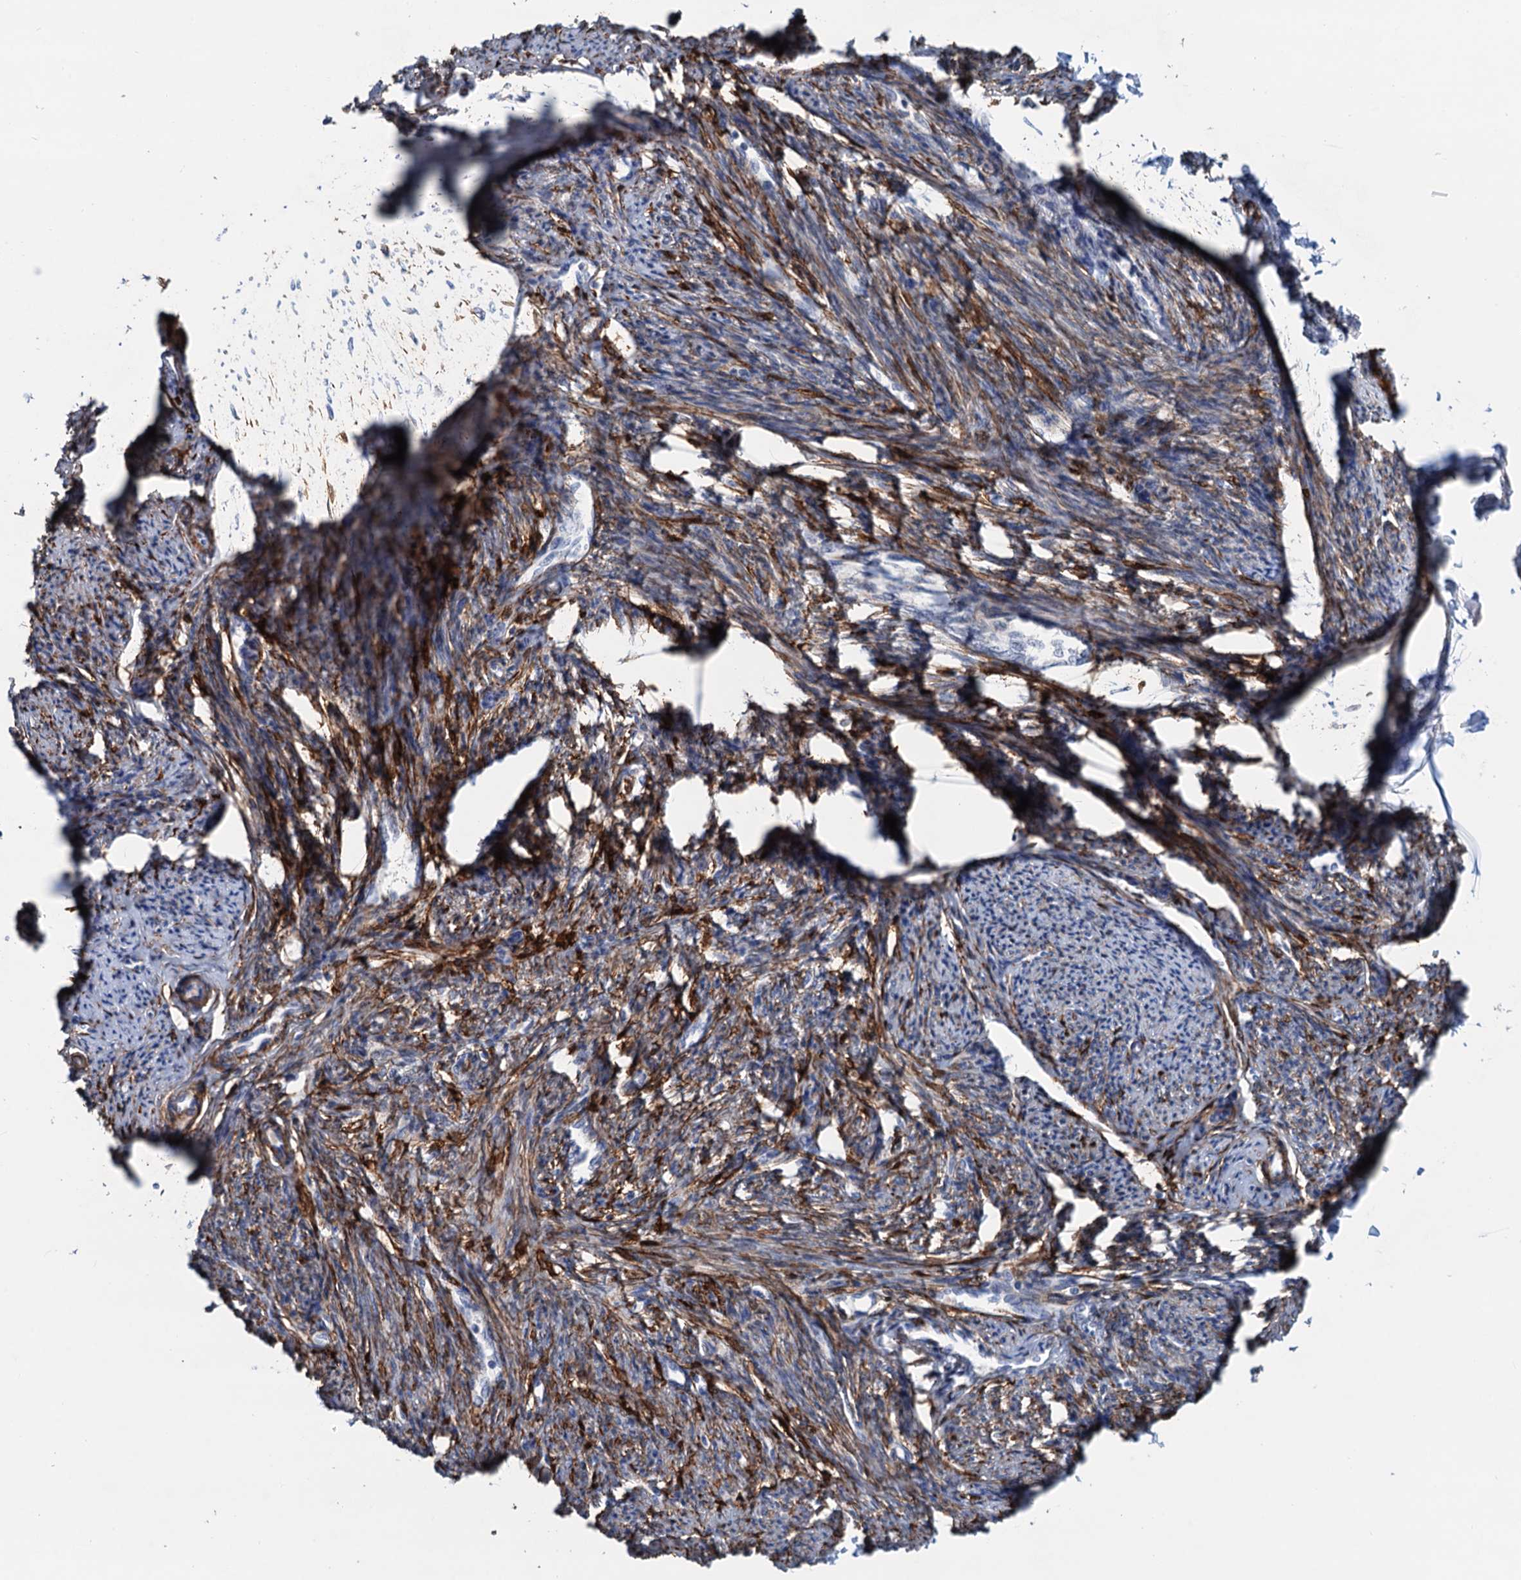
{"staining": {"intensity": "strong", "quantity": ">75%", "location": "cytoplasmic/membranous"}, "tissue": "smooth muscle", "cell_type": "Smooth muscle cells", "image_type": "normal", "snomed": [{"axis": "morphology", "description": "Normal tissue, NOS"}, {"axis": "topography", "description": "Smooth muscle"}, {"axis": "topography", "description": "Uterus"}], "caption": "Brown immunohistochemical staining in benign smooth muscle demonstrates strong cytoplasmic/membranous staining in about >75% of smooth muscle cells.", "gene": "CSTPP1", "patient": {"sex": "female", "age": 59}}